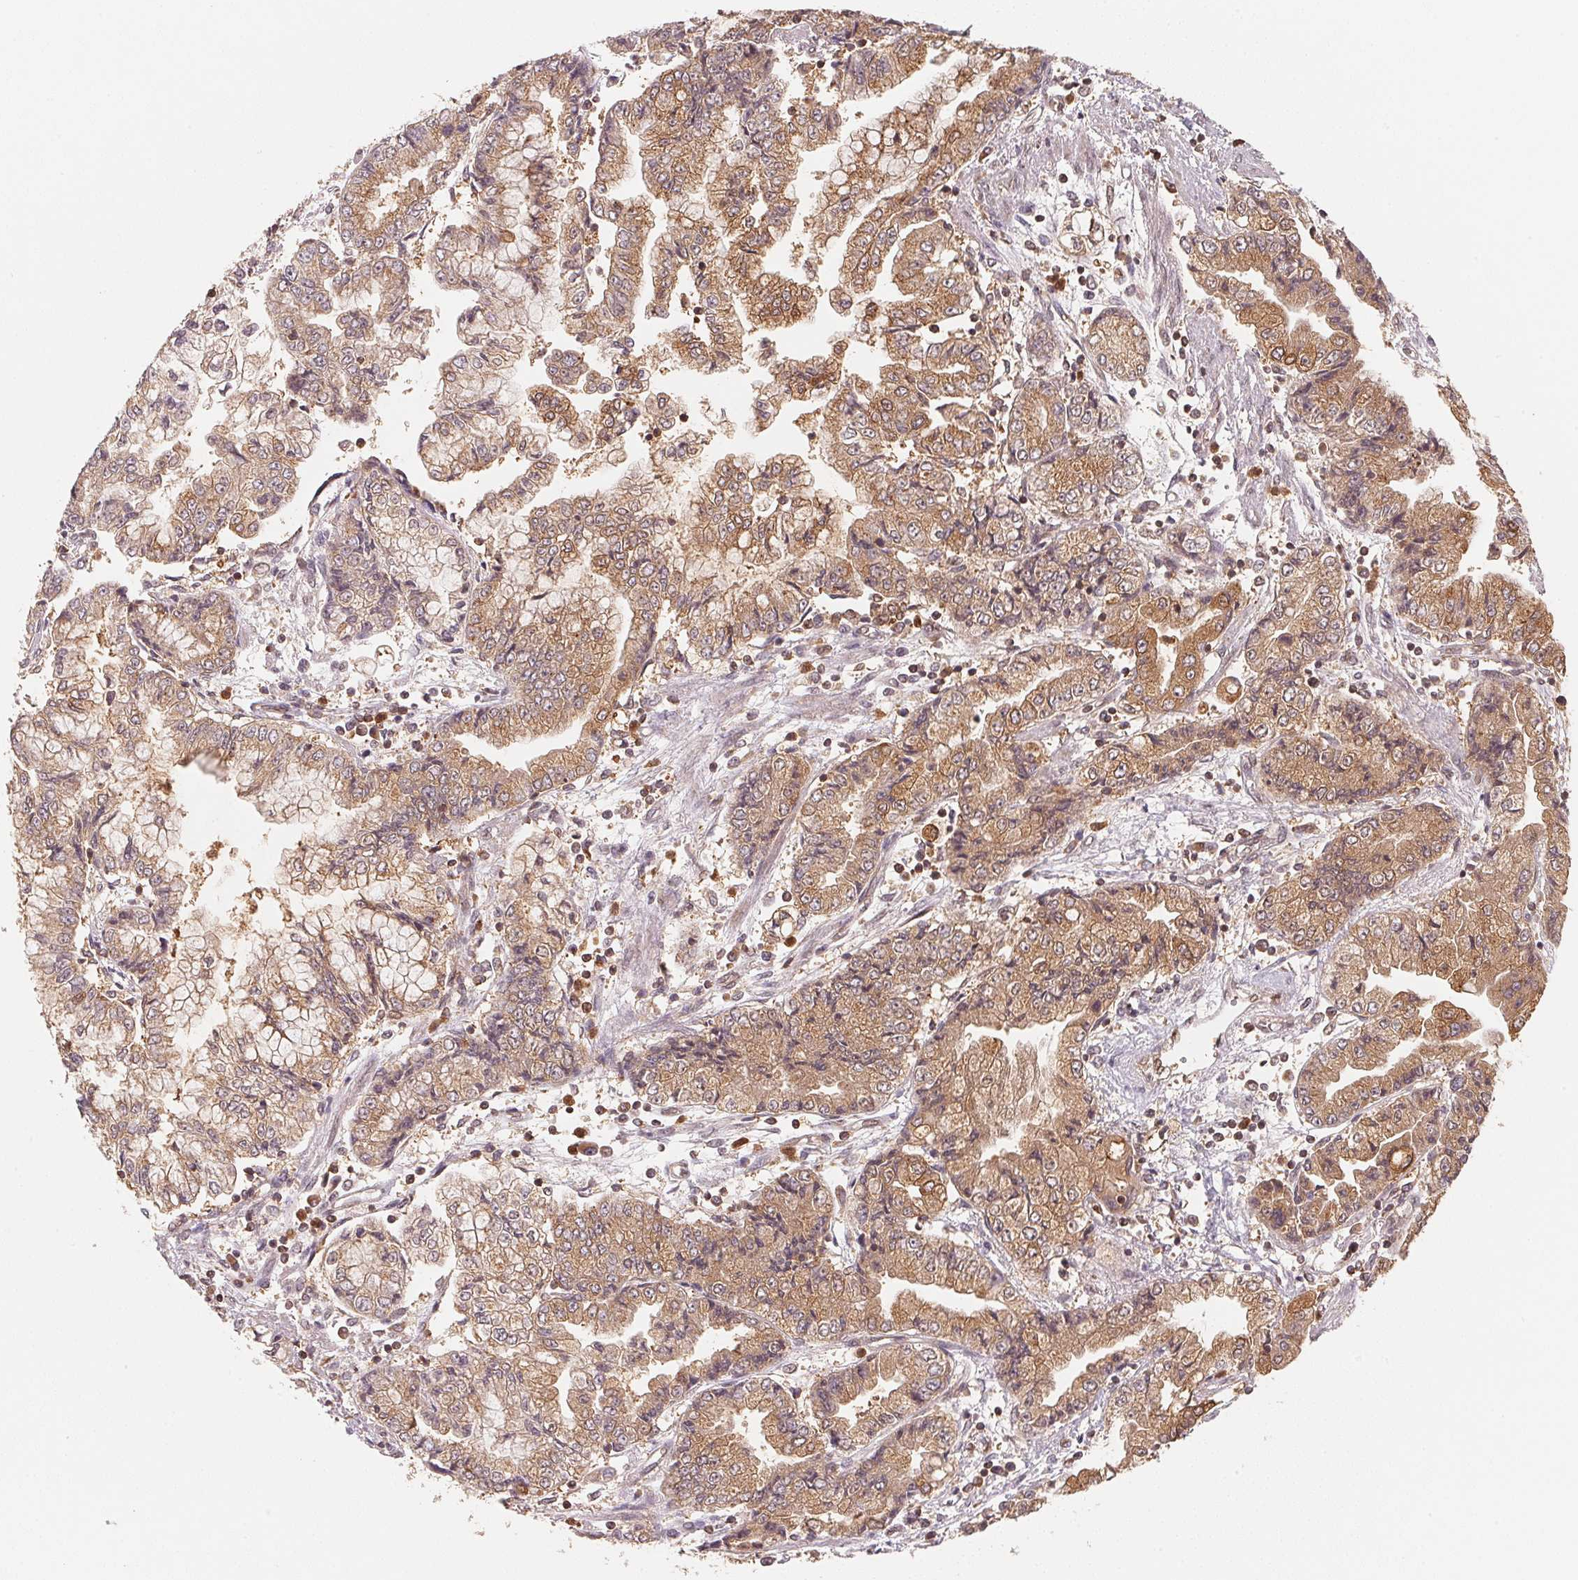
{"staining": {"intensity": "moderate", "quantity": ">75%", "location": "cytoplasmic/membranous"}, "tissue": "stomach cancer", "cell_type": "Tumor cells", "image_type": "cancer", "snomed": [{"axis": "morphology", "description": "Adenocarcinoma, NOS"}, {"axis": "topography", "description": "Stomach, upper"}], "caption": "The immunohistochemical stain shows moderate cytoplasmic/membranous expression in tumor cells of stomach adenocarcinoma tissue.", "gene": "CCDC102B", "patient": {"sex": "female", "age": 74}}